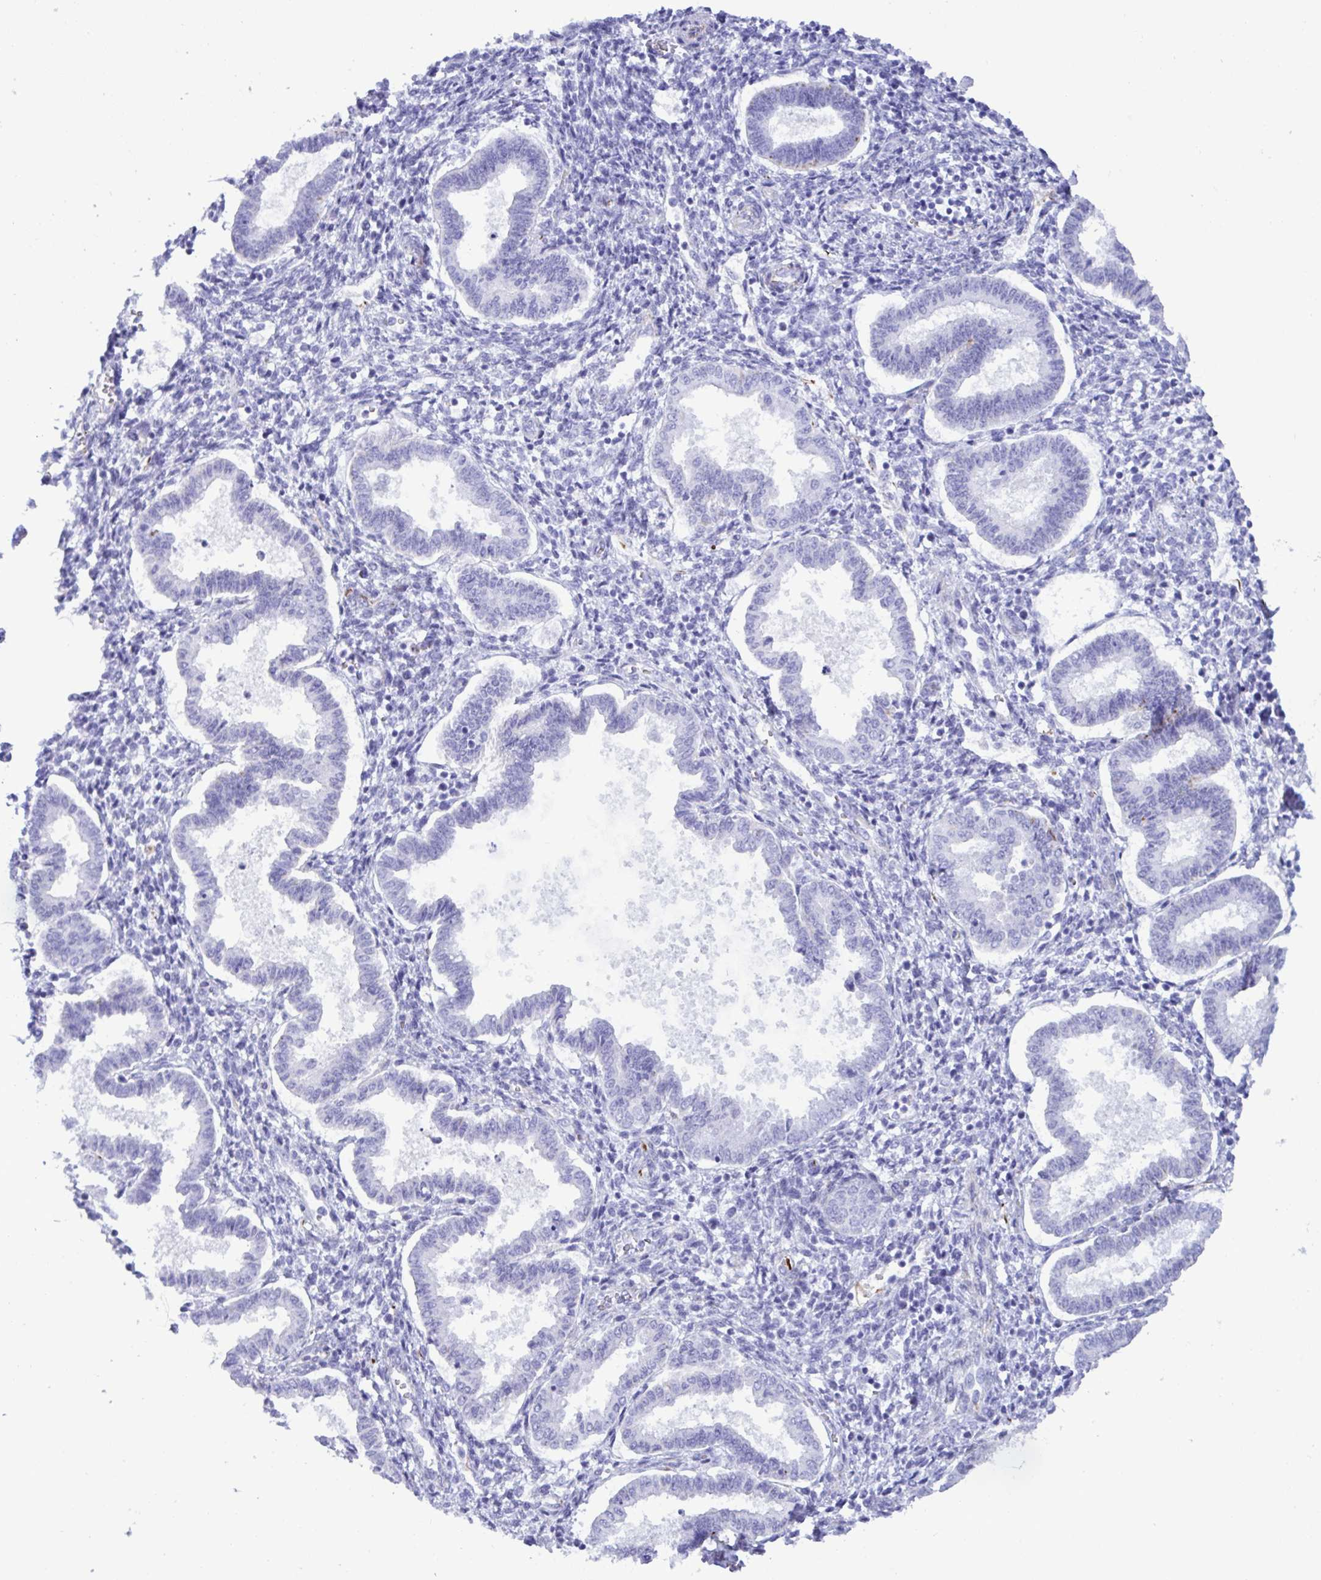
{"staining": {"intensity": "negative", "quantity": "none", "location": "none"}, "tissue": "endometrium", "cell_type": "Cells in endometrial stroma", "image_type": "normal", "snomed": [{"axis": "morphology", "description": "Normal tissue, NOS"}, {"axis": "topography", "description": "Endometrium"}], "caption": "IHC micrograph of normal human endometrium stained for a protein (brown), which demonstrates no positivity in cells in endometrial stroma. Brightfield microscopy of immunohistochemistry stained with DAB (brown) and hematoxylin (blue), captured at high magnification.", "gene": "SMAD5", "patient": {"sex": "female", "age": 24}}